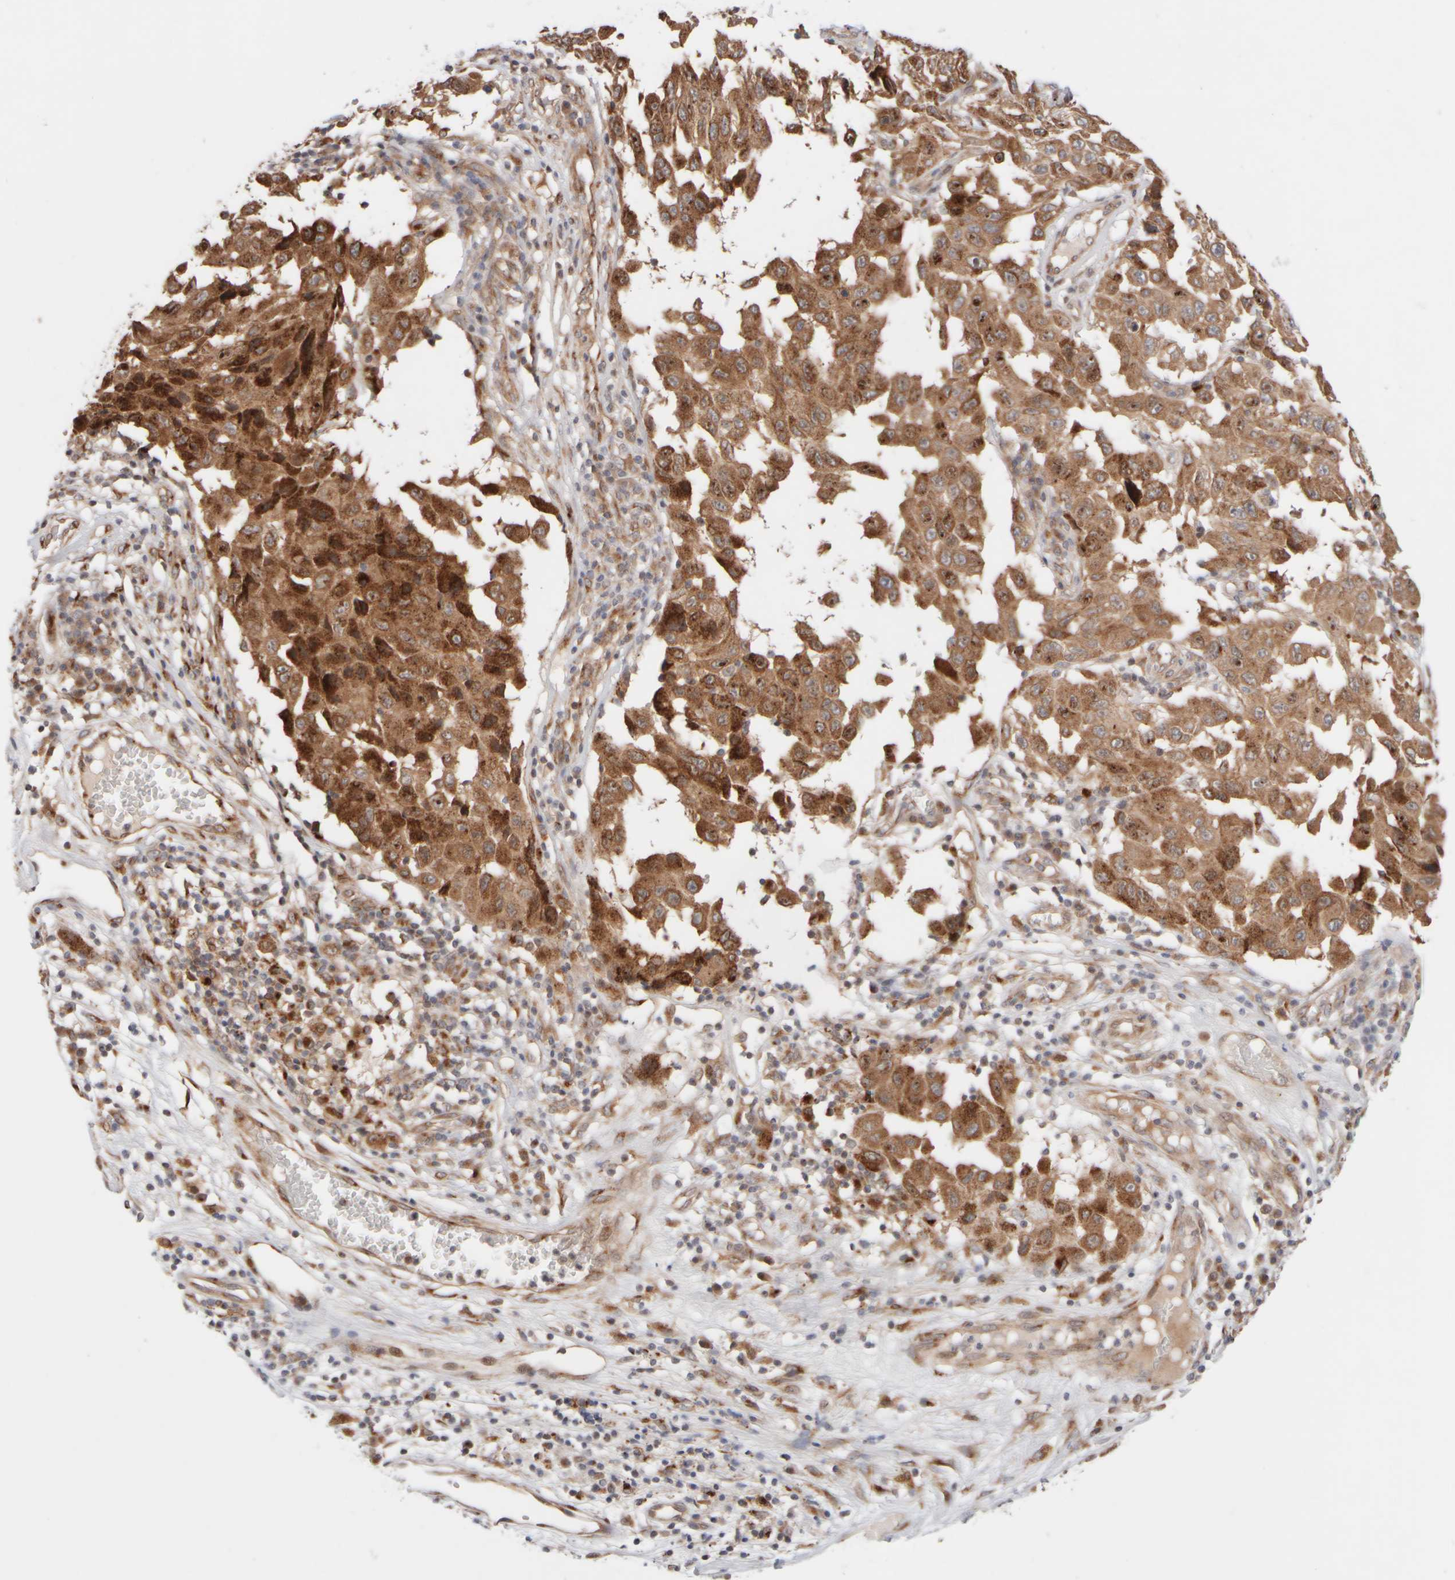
{"staining": {"intensity": "strong", "quantity": ">75%", "location": "cytoplasmic/membranous"}, "tissue": "melanoma", "cell_type": "Tumor cells", "image_type": "cancer", "snomed": [{"axis": "morphology", "description": "Malignant melanoma, NOS"}, {"axis": "topography", "description": "Skin"}], "caption": "Immunohistochemical staining of malignant melanoma reveals strong cytoplasmic/membranous protein positivity in approximately >75% of tumor cells.", "gene": "GCN1", "patient": {"sex": "male", "age": 30}}